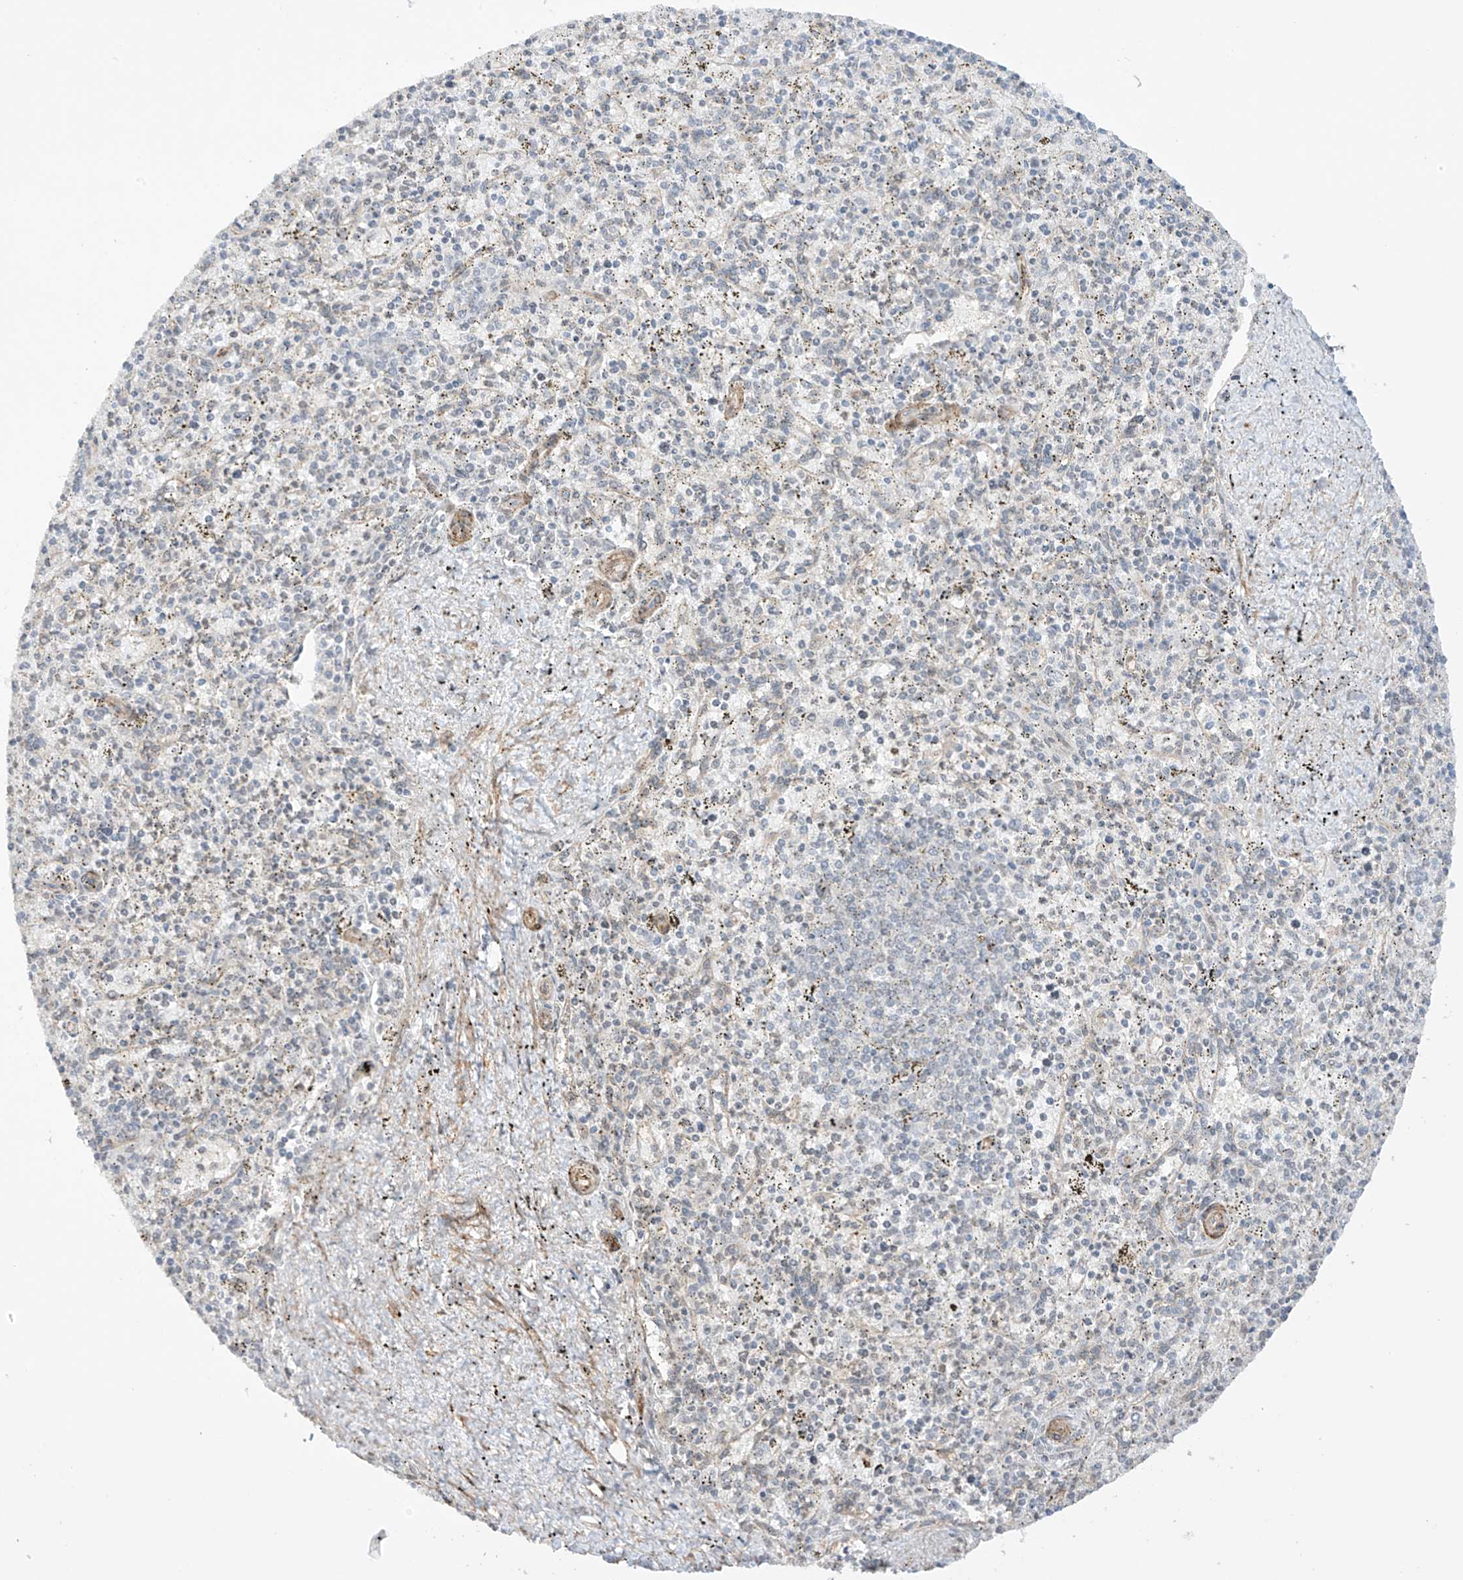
{"staining": {"intensity": "weak", "quantity": "<25%", "location": "cytoplasmic/membranous"}, "tissue": "spleen", "cell_type": "Cells in red pulp", "image_type": "normal", "snomed": [{"axis": "morphology", "description": "Normal tissue, NOS"}, {"axis": "topography", "description": "Spleen"}], "caption": "Protein analysis of benign spleen exhibits no significant expression in cells in red pulp. Nuclei are stained in blue.", "gene": "TTLL5", "patient": {"sex": "male", "age": 72}}